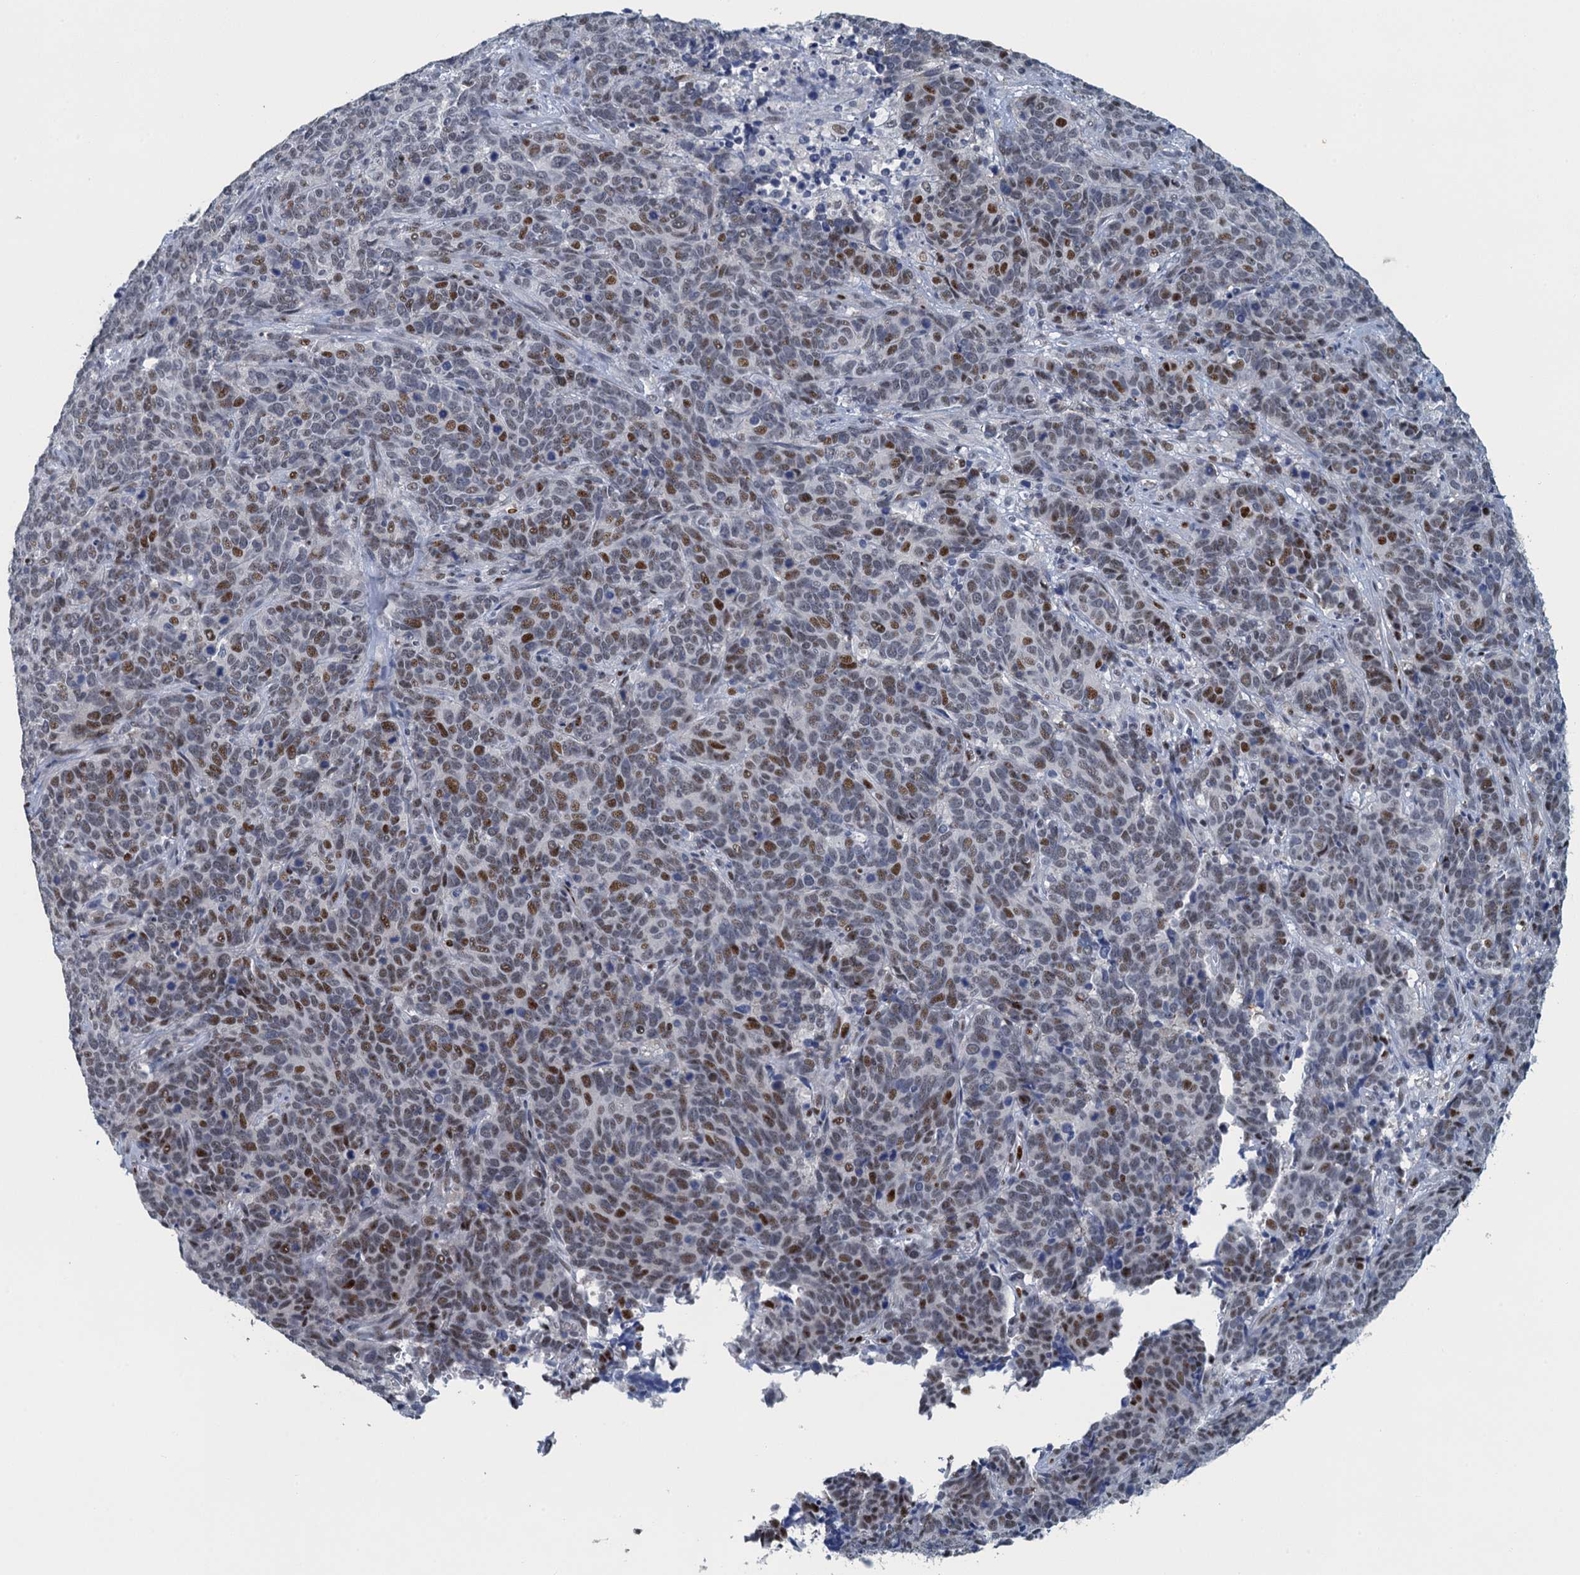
{"staining": {"intensity": "moderate", "quantity": "25%-75%", "location": "nuclear"}, "tissue": "cervical cancer", "cell_type": "Tumor cells", "image_type": "cancer", "snomed": [{"axis": "morphology", "description": "Squamous cell carcinoma, NOS"}, {"axis": "topography", "description": "Cervix"}], "caption": "Cervical squamous cell carcinoma was stained to show a protein in brown. There is medium levels of moderate nuclear expression in approximately 25%-75% of tumor cells. (DAB = brown stain, brightfield microscopy at high magnification).", "gene": "TTLL9", "patient": {"sex": "female", "age": 60}}